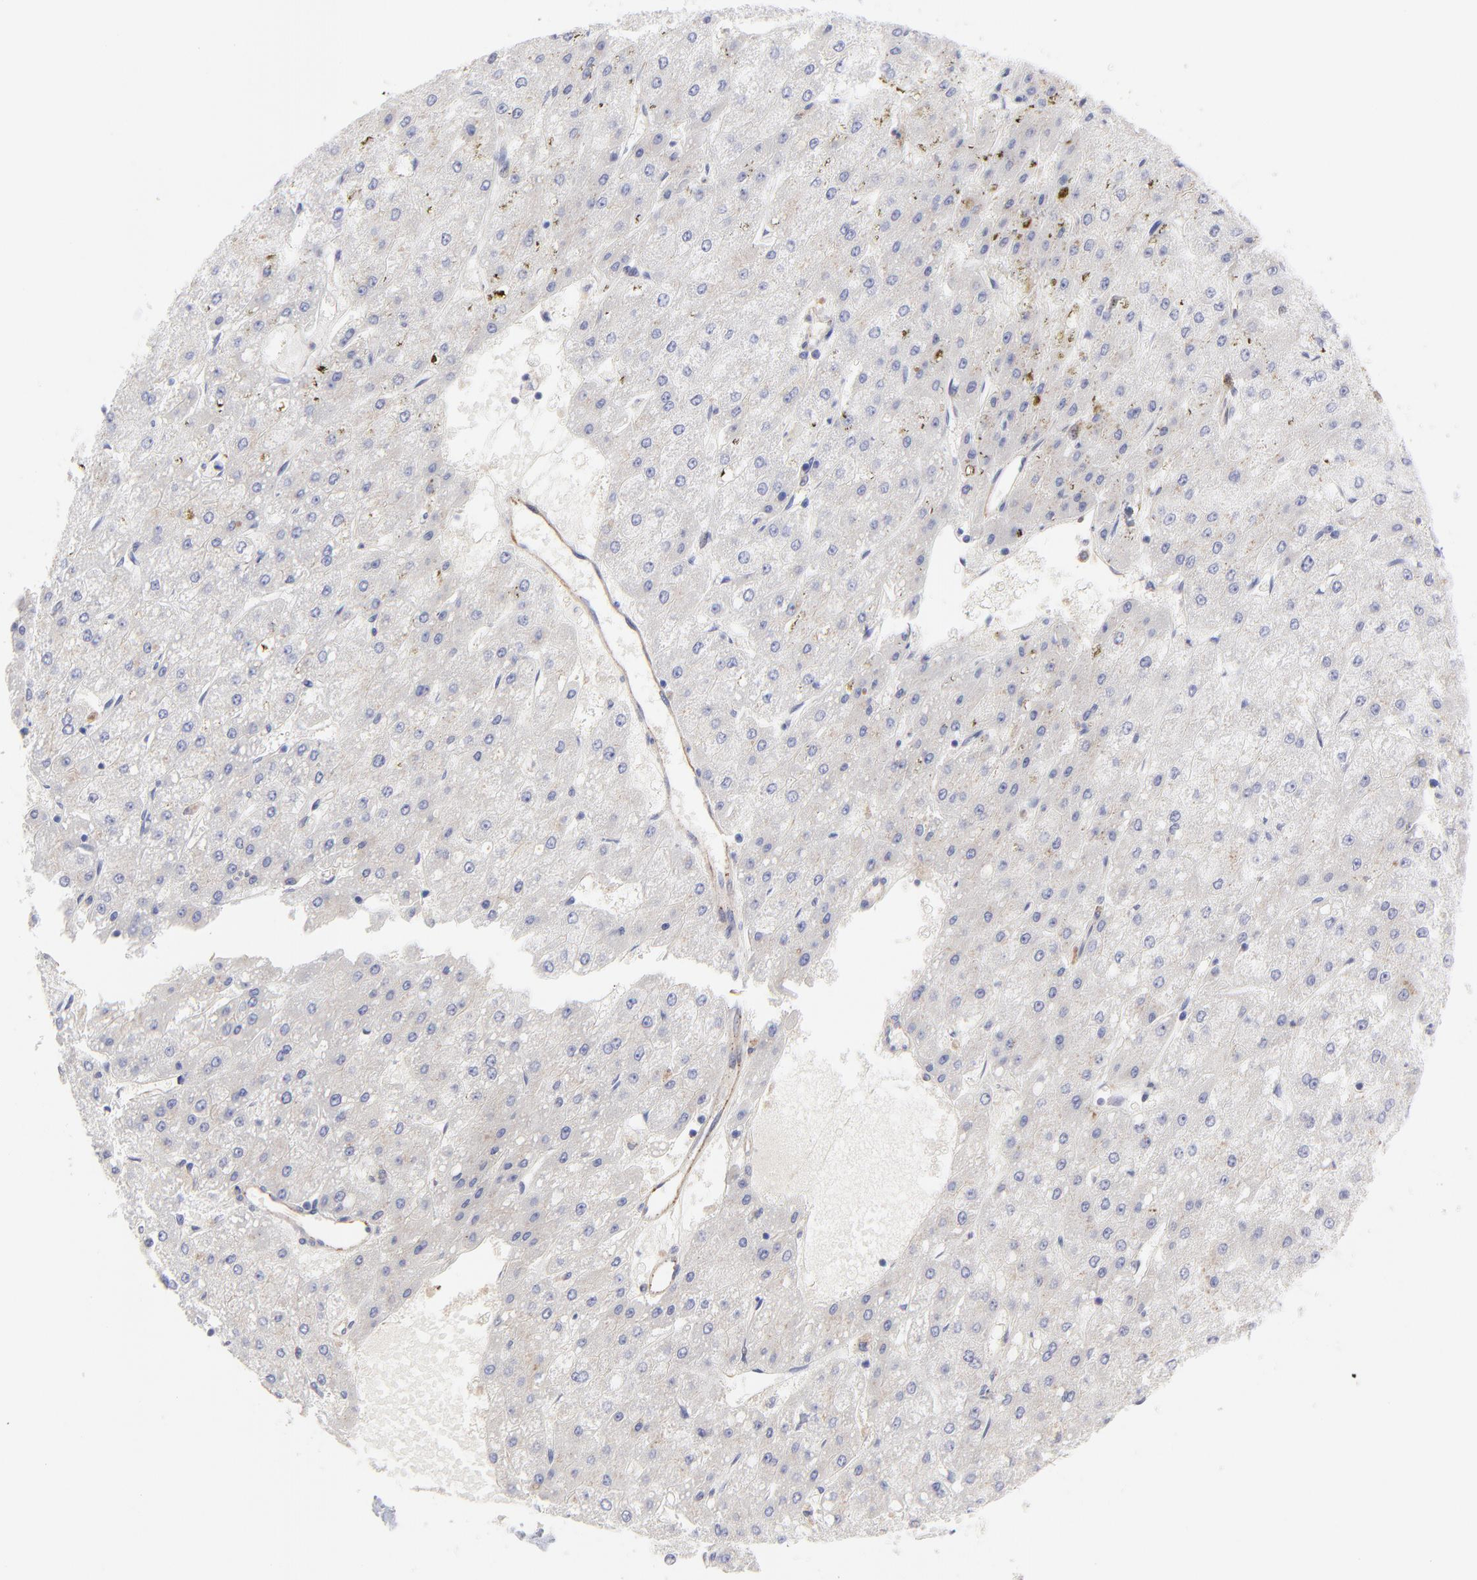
{"staining": {"intensity": "weak", "quantity": ">75%", "location": "cytoplasmic/membranous"}, "tissue": "liver cancer", "cell_type": "Tumor cells", "image_type": "cancer", "snomed": [{"axis": "morphology", "description": "Carcinoma, Hepatocellular, NOS"}, {"axis": "topography", "description": "Liver"}], "caption": "Human liver cancer stained for a protein (brown) reveals weak cytoplasmic/membranous positive expression in about >75% of tumor cells.", "gene": "COX8C", "patient": {"sex": "female", "age": 52}}